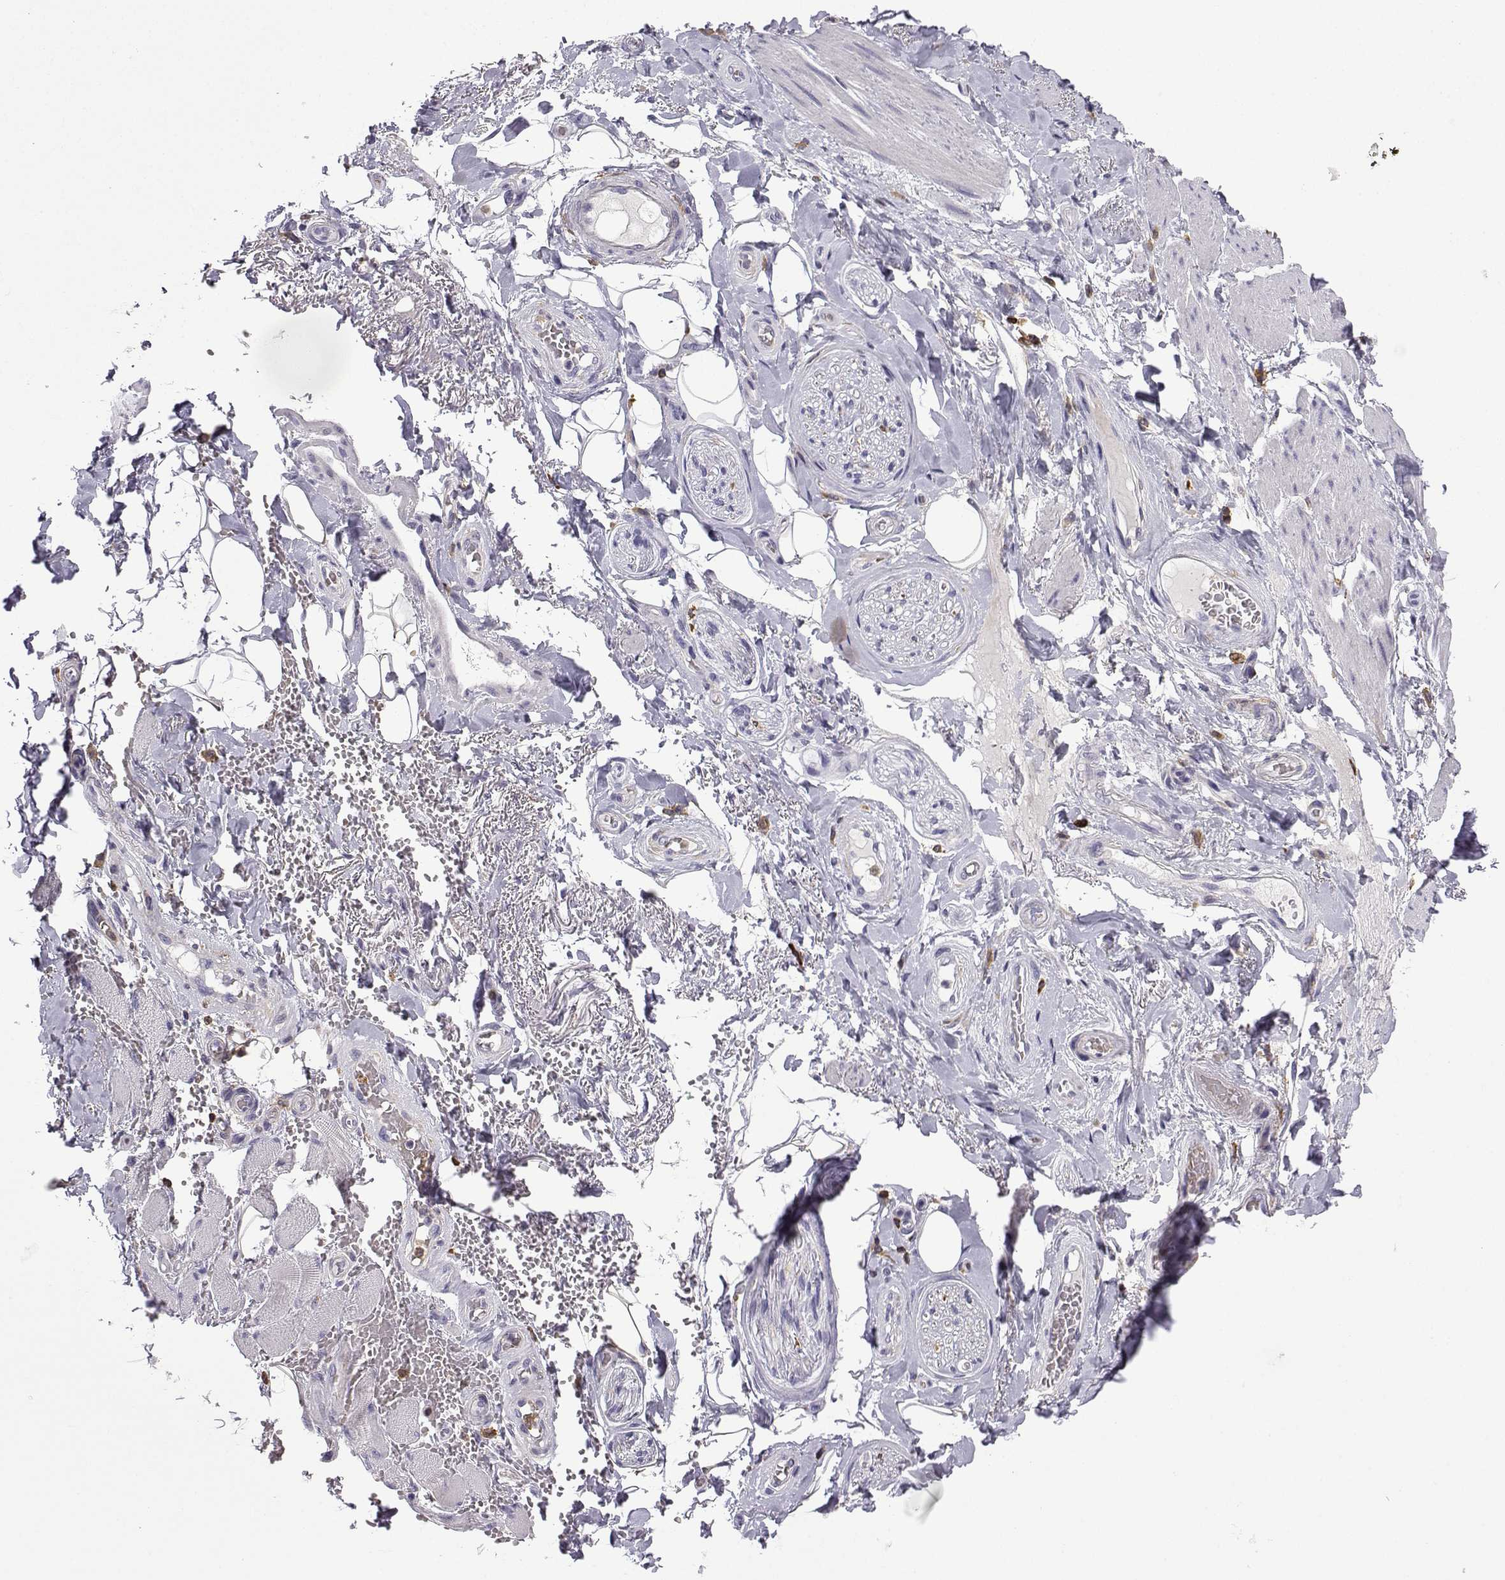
{"staining": {"intensity": "negative", "quantity": "none", "location": "none"}, "tissue": "adipose tissue", "cell_type": "Adipocytes", "image_type": "normal", "snomed": [{"axis": "morphology", "description": "Normal tissue, NOS"}, {"axis": "topography", "description": "Anal"}, {"axis": "topography", "description": "Peripheral nerve tissue"}], "caption": "This is a micrograph of immunohistochemistry (IHC) staining of benign adipose tissue, which shows no staining in adipocytes. The staining was performed using DAB to visualize the protein expression in brown, while the nuclei were stained in blue with hematoxylin (Magnification: 20x).", "gene": "DOCK10", "patient": {"sex": "male", "age": 53}}